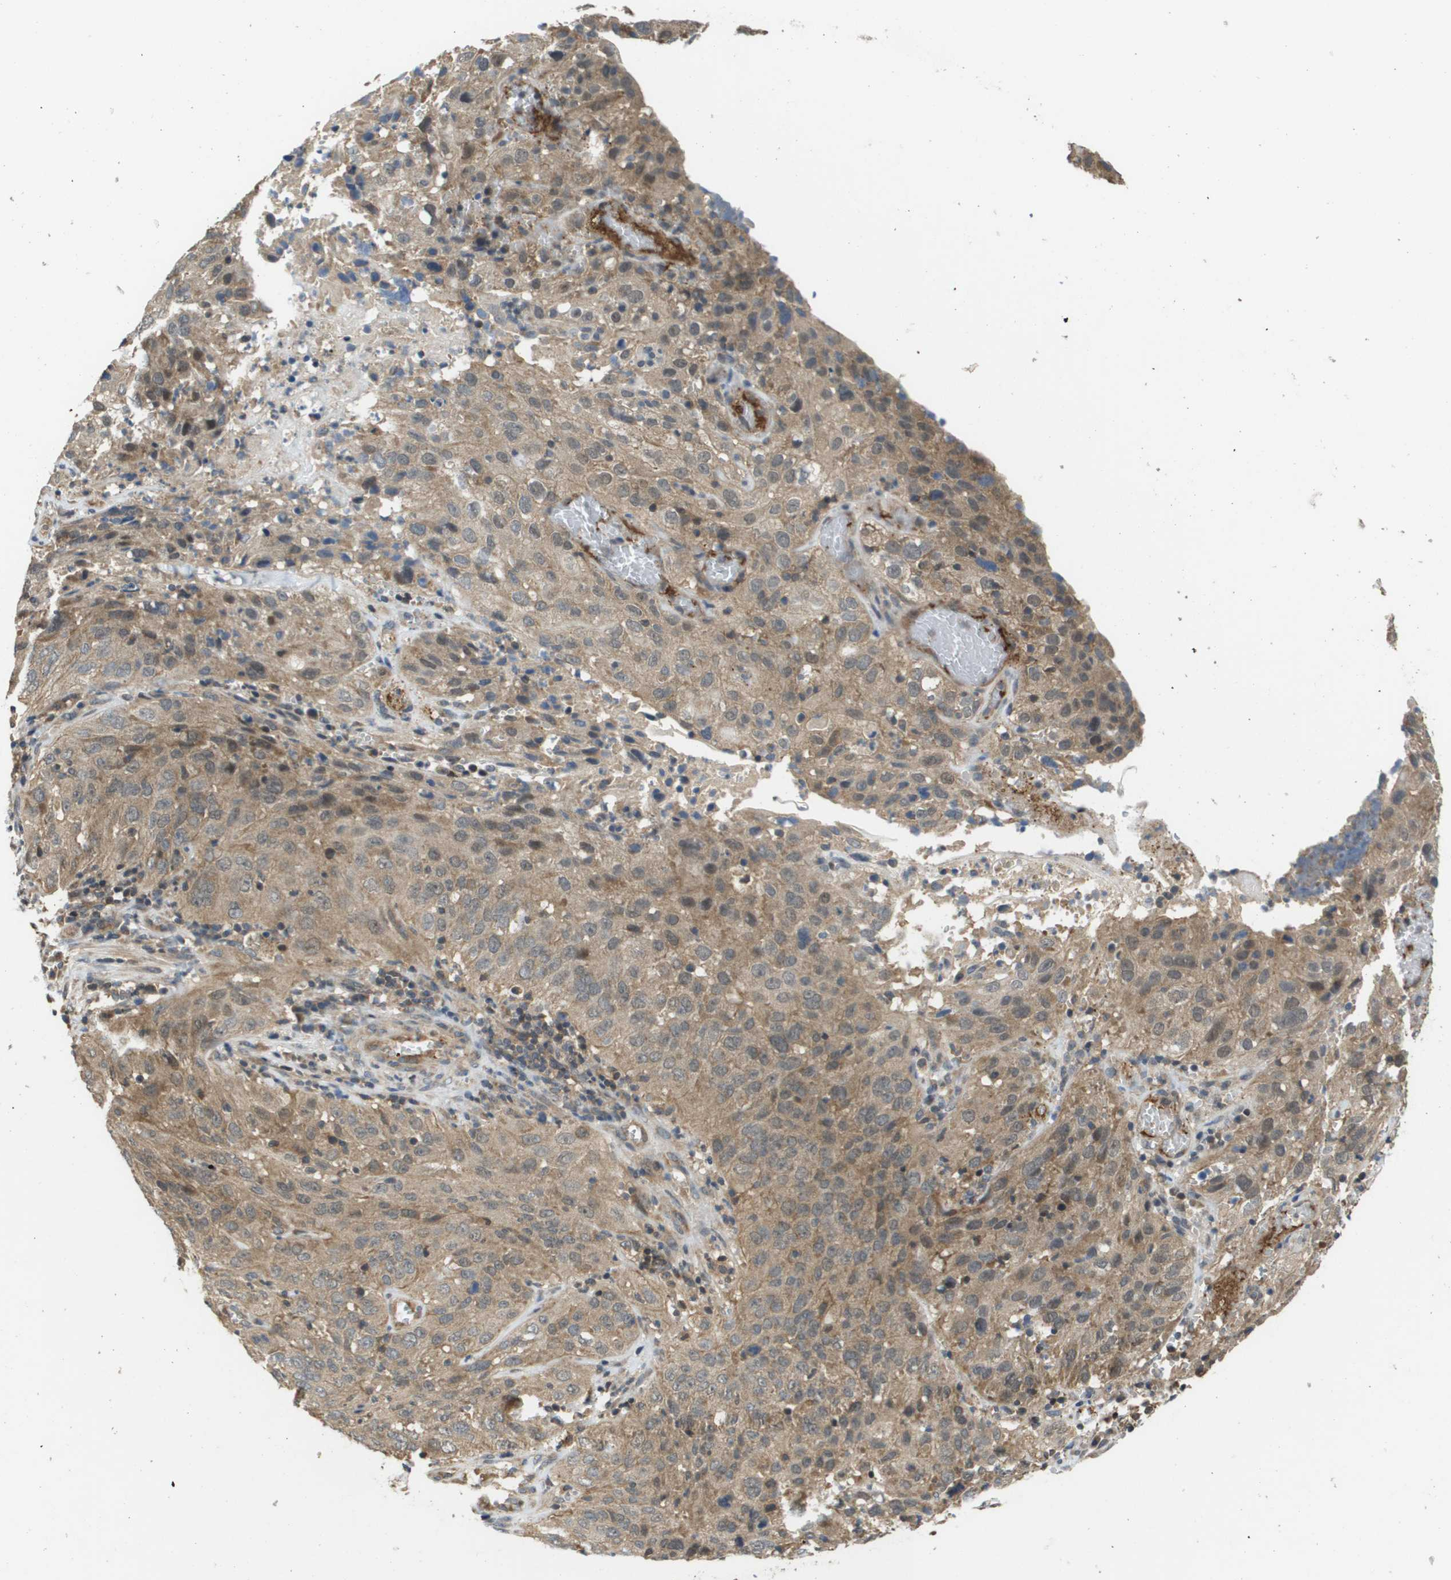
{"staining": {"intensity": "weak", "quantity": ">75%", "location": "cytoplasmic/membranous"}, "tissue": "cervical cancer", "cell_type": "Tumor cells", "image_type": "cancer", "snomed": [{"axis": "morphology", "description": "Squamous cell carcinoma, NOS"}, {"axis": "topography", "description": "Cervix"}], "caption": "Immunohistochemistry (DAB) staining of cervical squamous cell carcinoma shows weak cytoplasmic/membranous protein expression in about >75% of tumor cells.", "gene": "RBM38", "patient": {"sex": "female", "age": 32}}